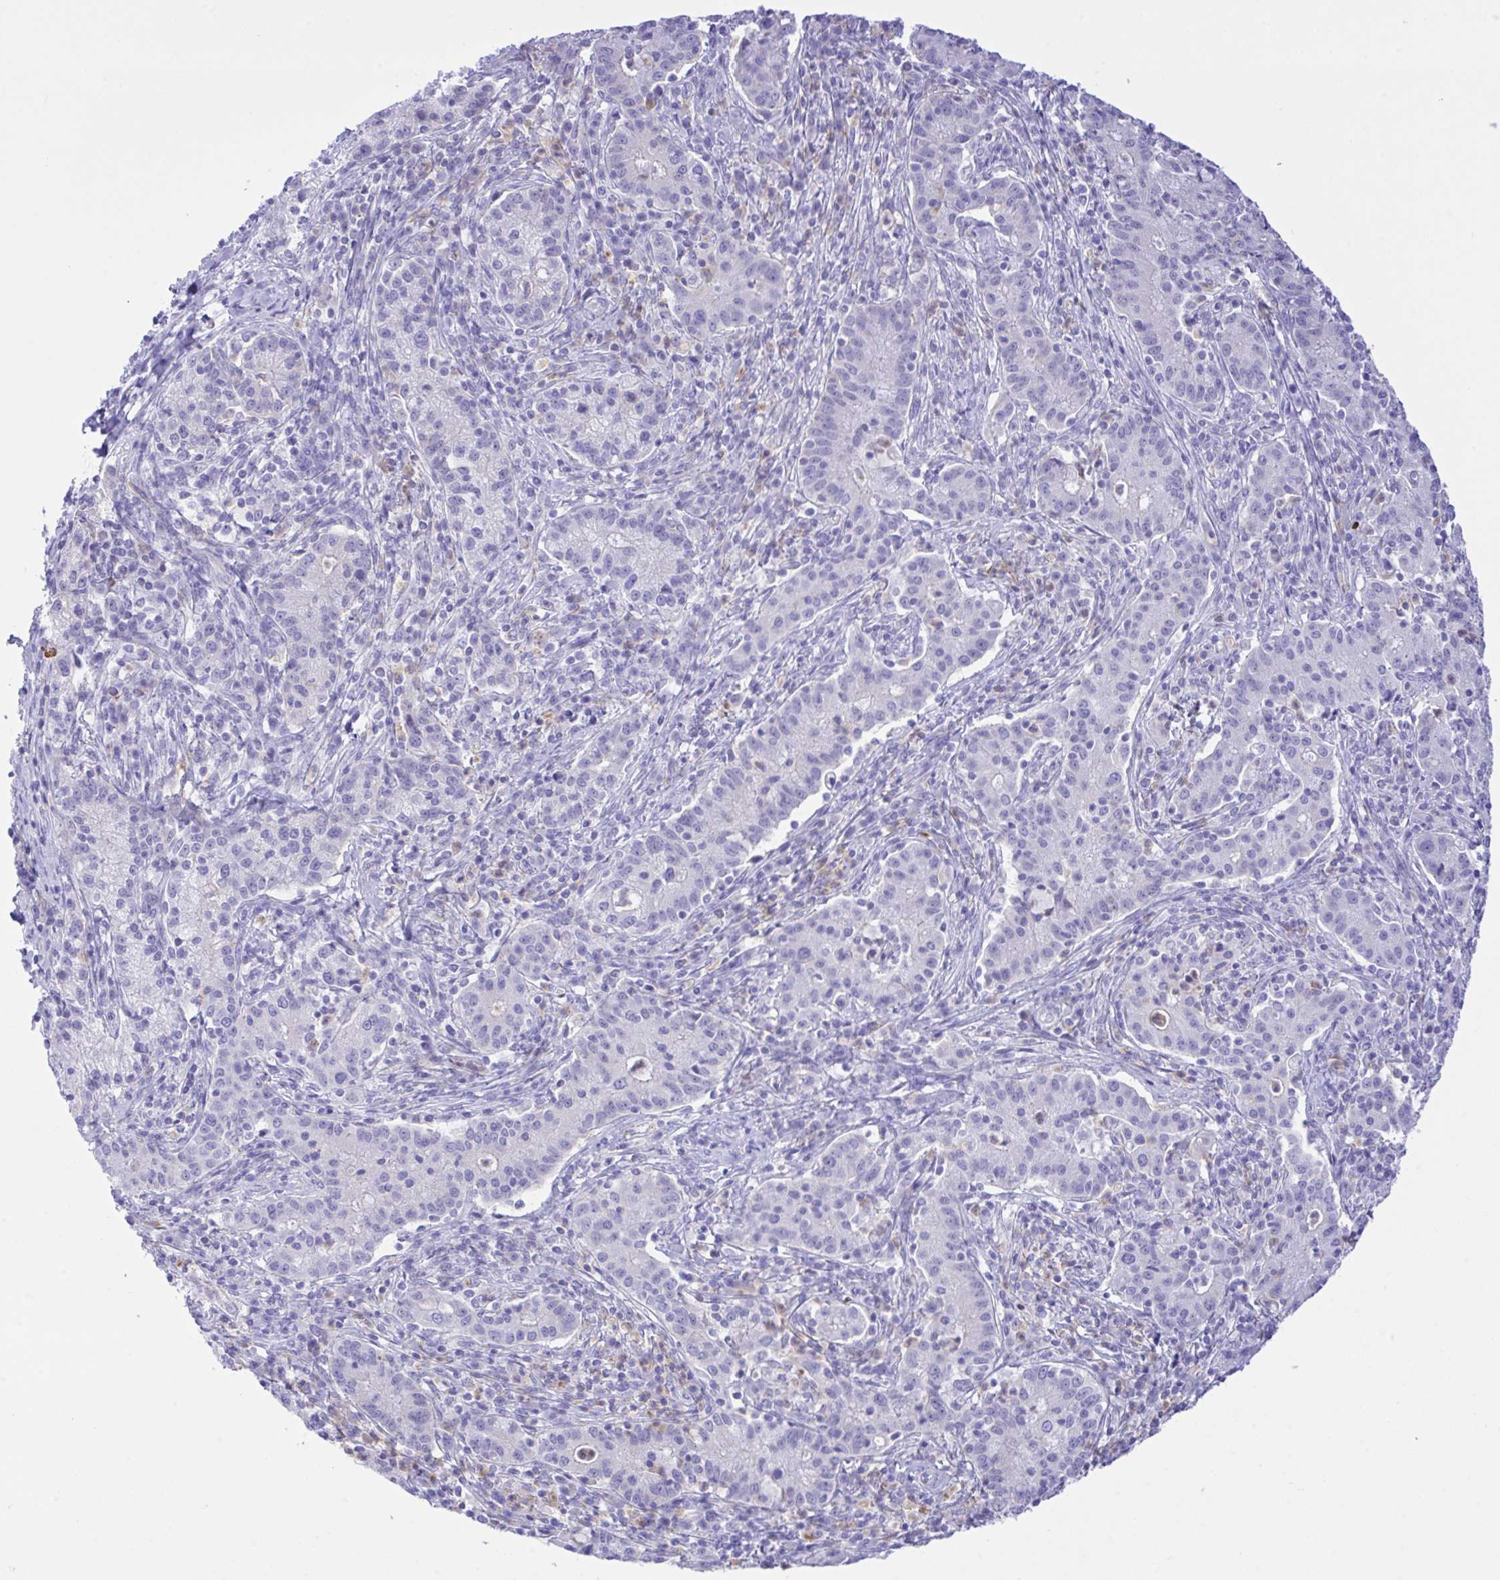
{"staining": {"intensity": "negative", "quantity": "none", "location": "none"}, "tissue": "cervical cancer", "cell_type": "Tumor cells", "image_type": "cancer", "snomed": [{"axis": "morphology", "description": "Normal tissue, NOS"}, {"axis": "morphology", "description": "Adenocarcinoma, NOS"}, {"axis": "topography", "description": "Cervix"}], "caption": "This is an immunohistochemistry histopathology image of human cervical cancer. There is no positivity in tumor cells.", "gene": "ZNF221", "patient": {"sex": "female", "age": 44}}